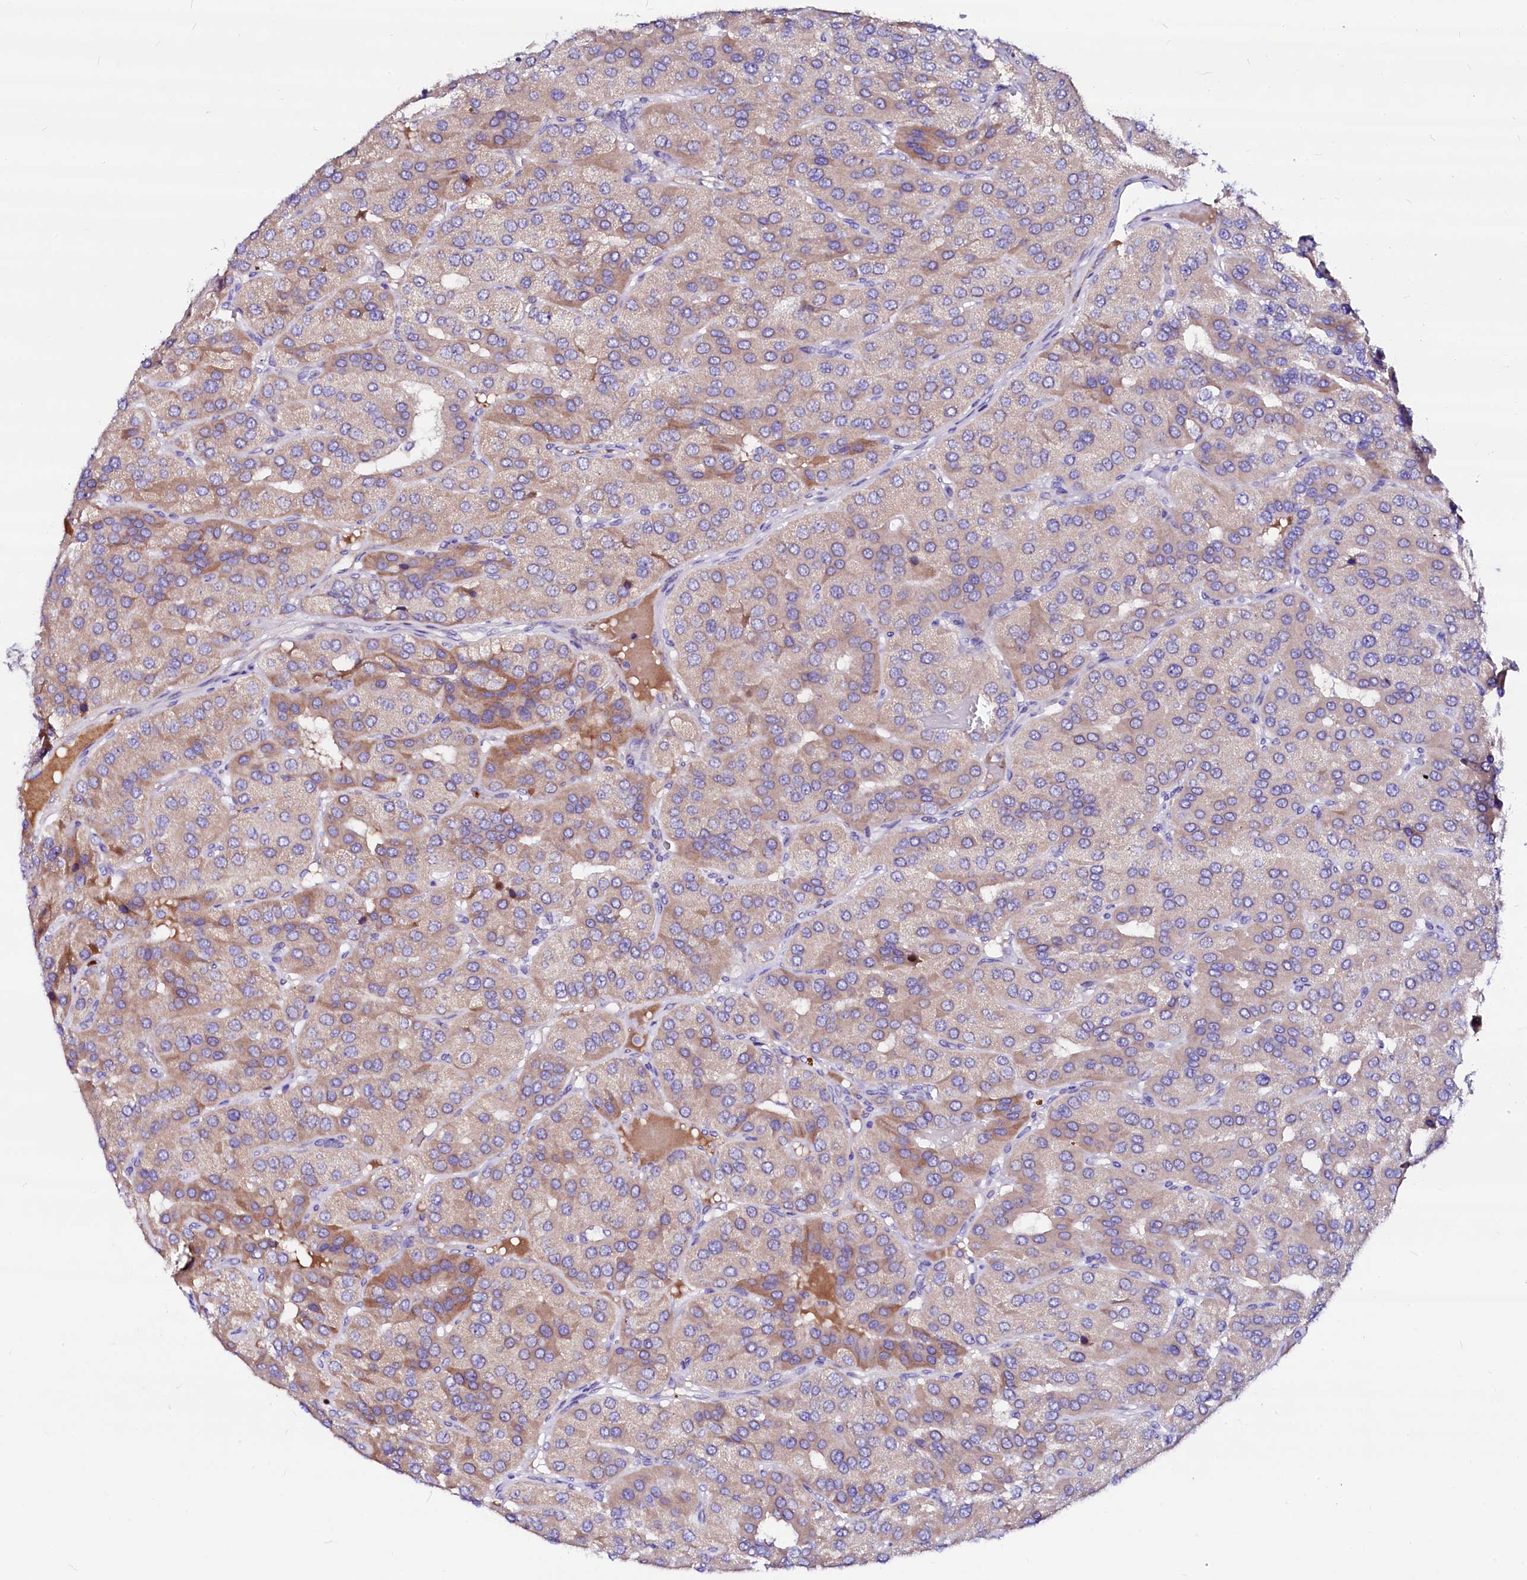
{"staining": {"intensity": "weak", "quantity": "25%-75%", "location": "cytoplasmic/membranous"}, "tissue": "parathyroid gland", "cell_type": "Glandular cells", "image_type": "normal", "snomed": [{"axis": "morphology", "description": "Normal tissue, NOS"}, {"axis": "morphology", "description": "Adenoma, NOS"}, {"axis": "topography", "description": "Parathyroid gland"}], "caption": "Immunohistochemistry of normal human parathyroid gland demonstrates low levels of weak cytoplasmic/membranous staining in approximately 25%-75% of glandular cells. The staining was performed using DAB (3,3'-diaminobenzidine), with brown indicating positive protein expression. Nuclei are stained blue with hematoxylin.", "gene": "BTBD16", "patient": {"sex": "female", "age": 86}}